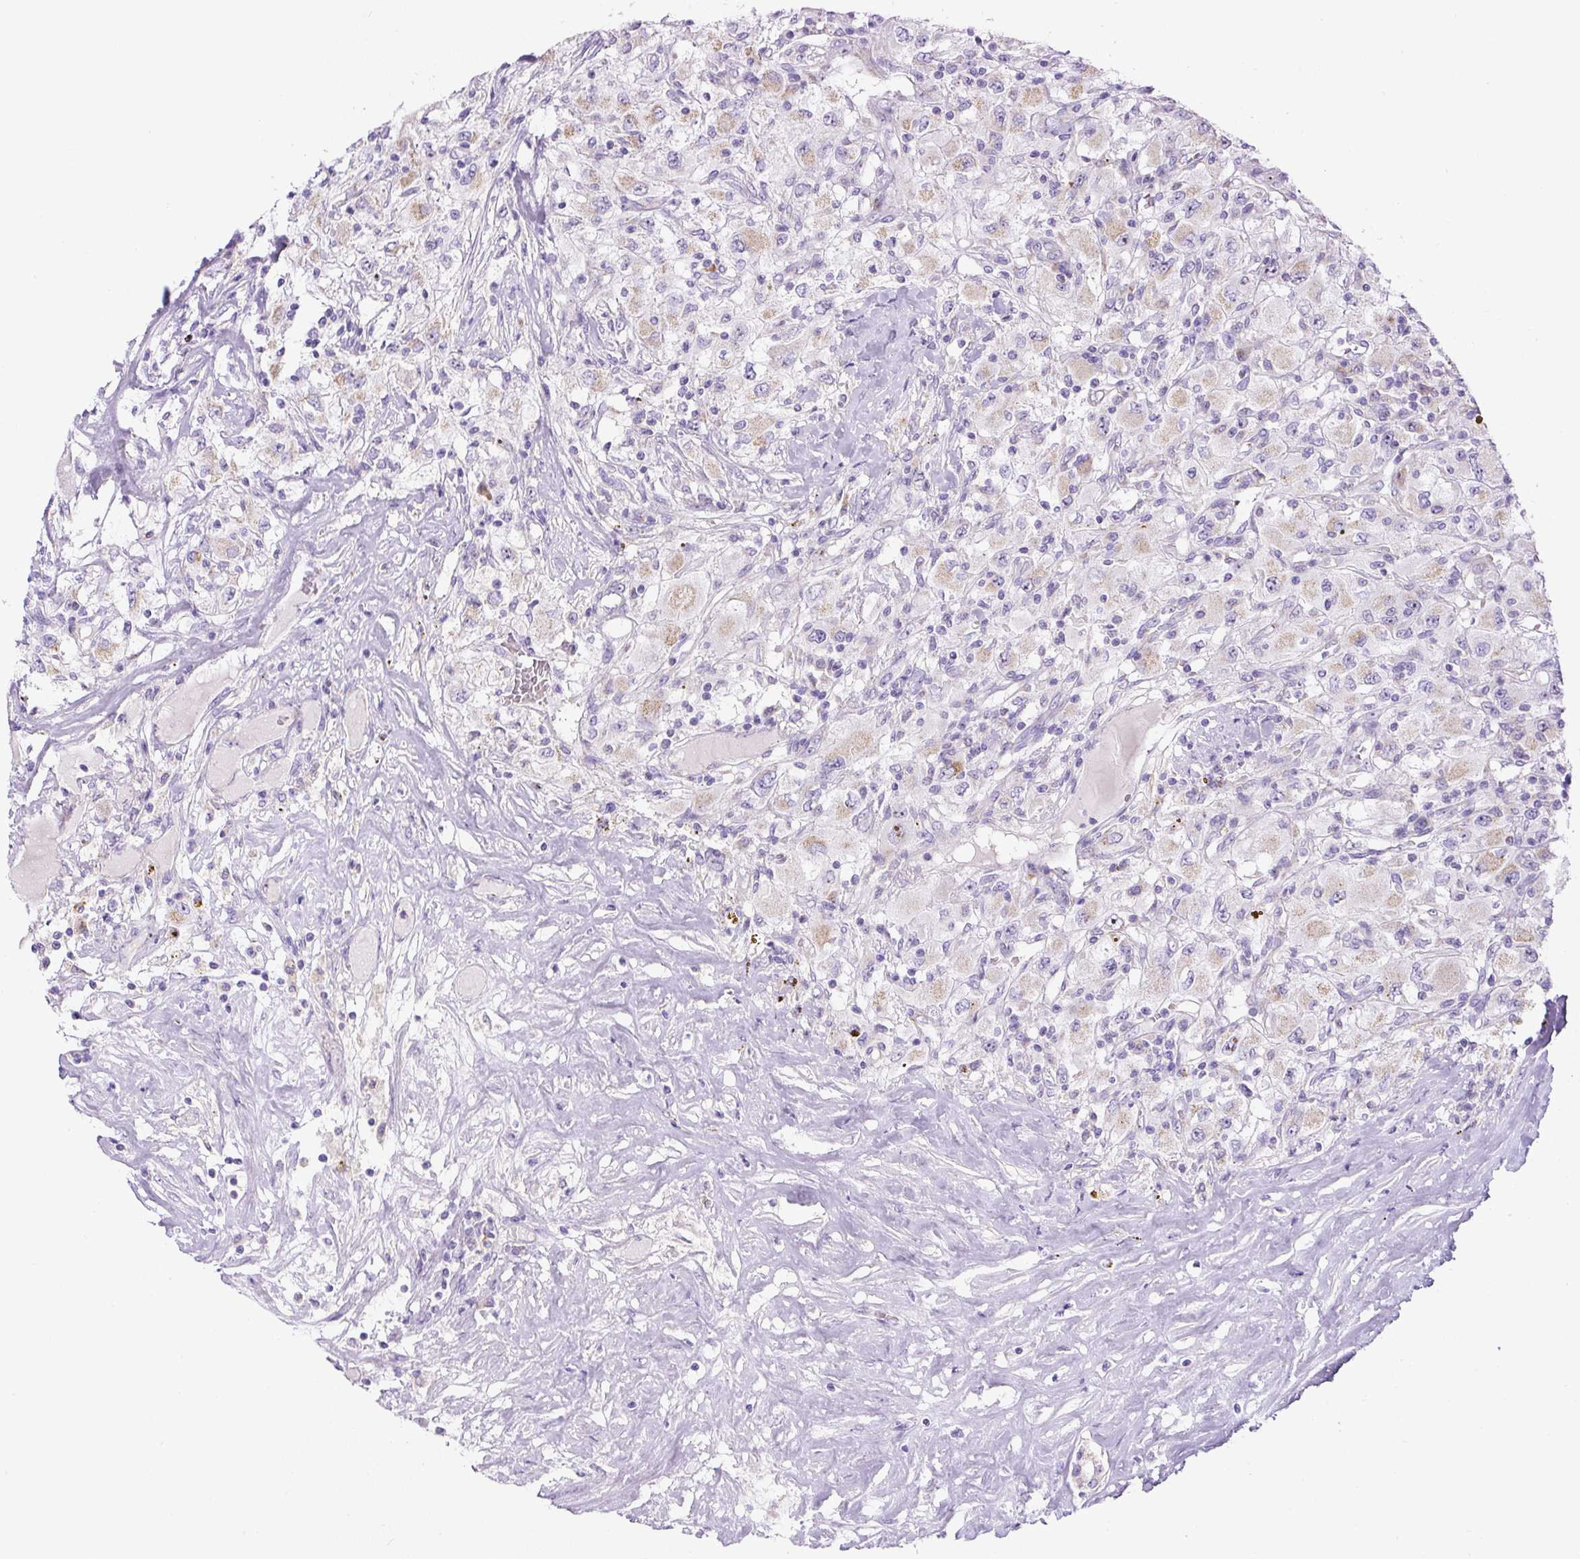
{"staining": {"intensity": "moderate", "quantity": "<25%", "location": "cytoplasmic/membranous"}, "tissue": "renal cancer", "cell_type": "Tumor cells", "image_type": "cancer", "snomed": [{"axis": "morphology", "description": "Adenocarcinoma, NOS"}, {"axis": "topography", "description": "Kidney"}], "caption": "IHC histopathology image of human renal cancer stained for a protein (brown), which shows low levels of moderate cytoplasmic/membranous positivity in approximately <25% of tumor cells.", "gene": "ZNF596", "patient": {"sex": "female", "age": 67}}